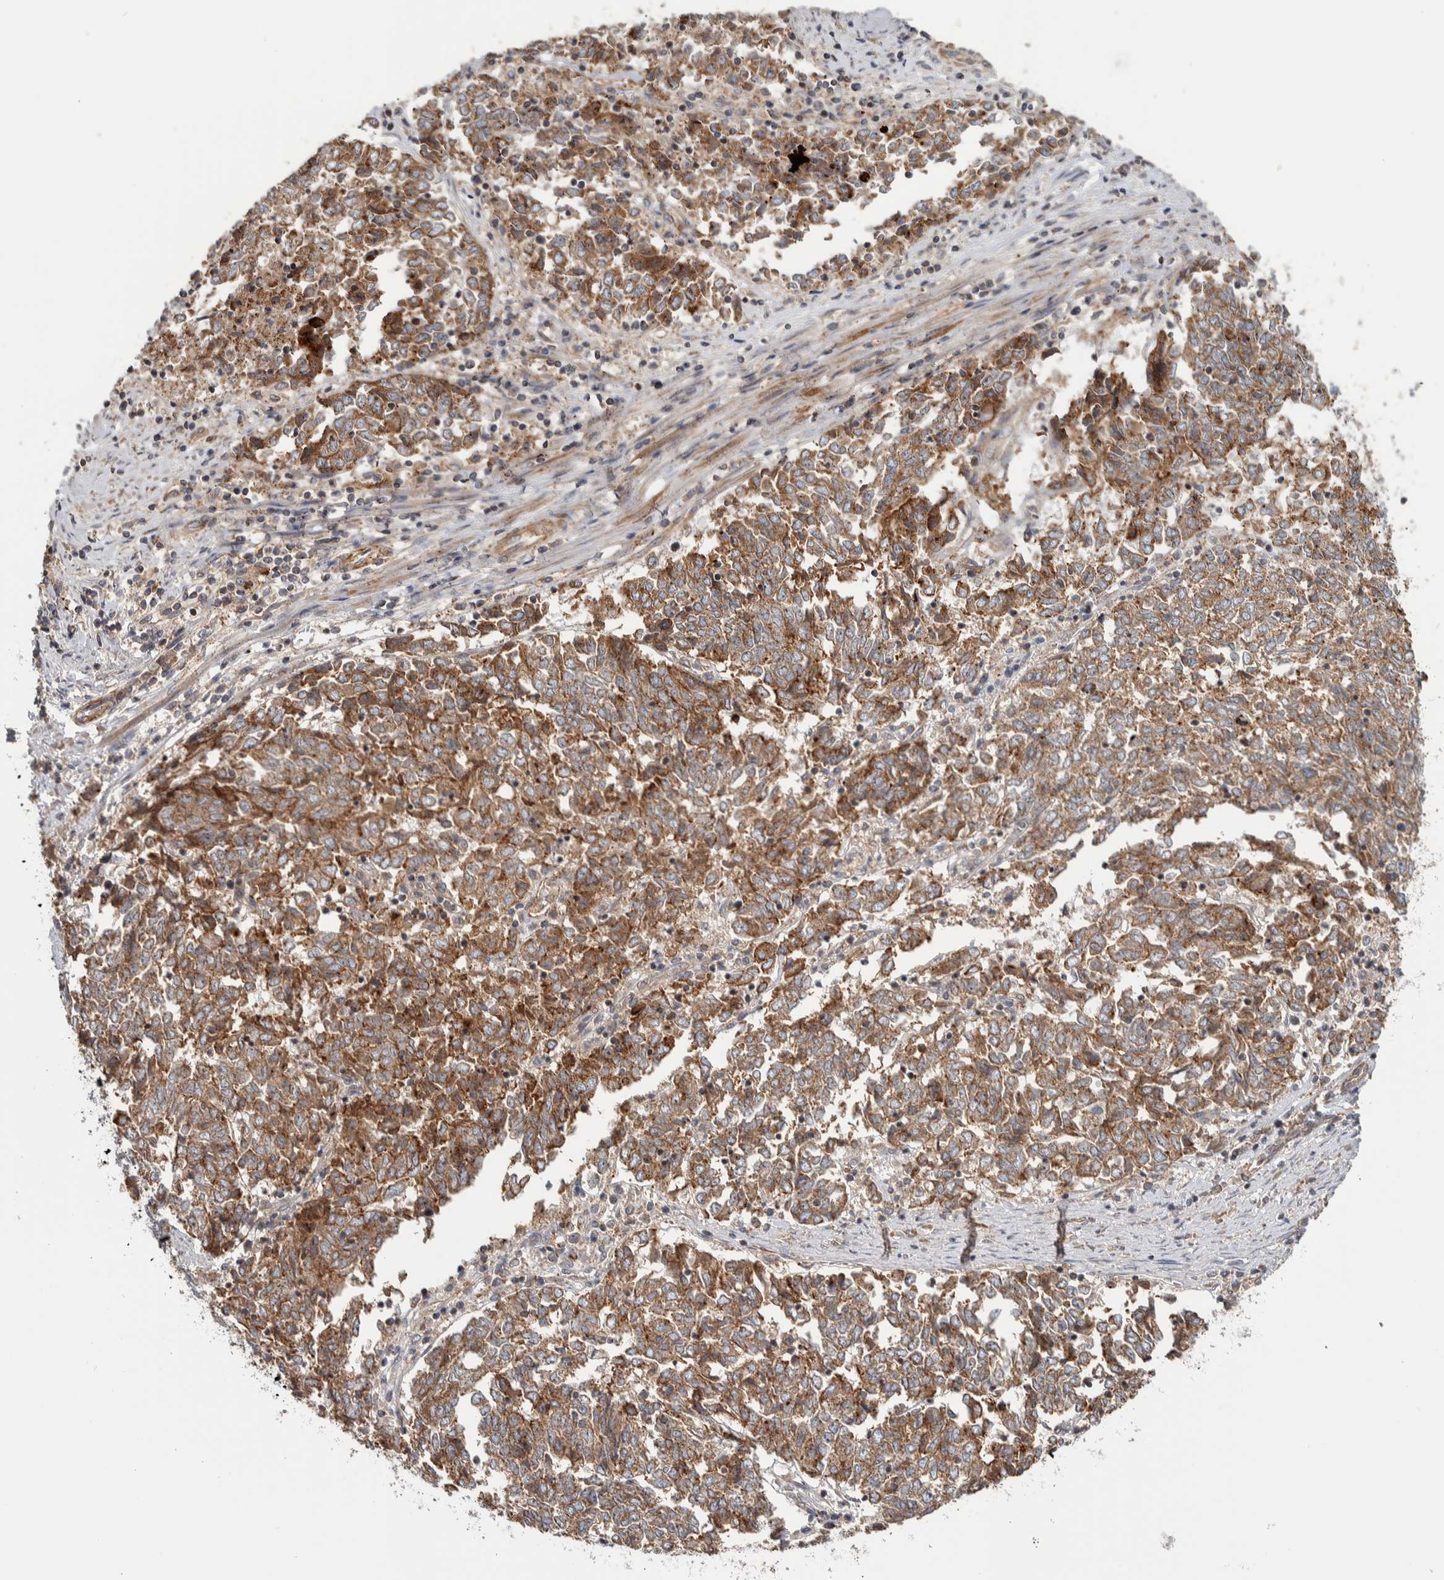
{"staining": {"intensity": "moderate", "quantity": ">75%", "location": "cytoplasmic/membranous"}, "tissue": "endometrial cancer", "cell_type": "Tumor cells", "image_type": "cancer", "snomed": [{"axis": "morphology", "description": "Adenocarcinoma, NOS"}, {"axis": "topography", "description": "Endometrium"}], "caption": "Protein expression analysis of human adenocarcinoma (endometrial) reveals moderate cytoplasmic/membranous staining in about >75% of tumor cells.", "gene": "CHMP4C", "patient": {"sex": "female", "age": 80}}